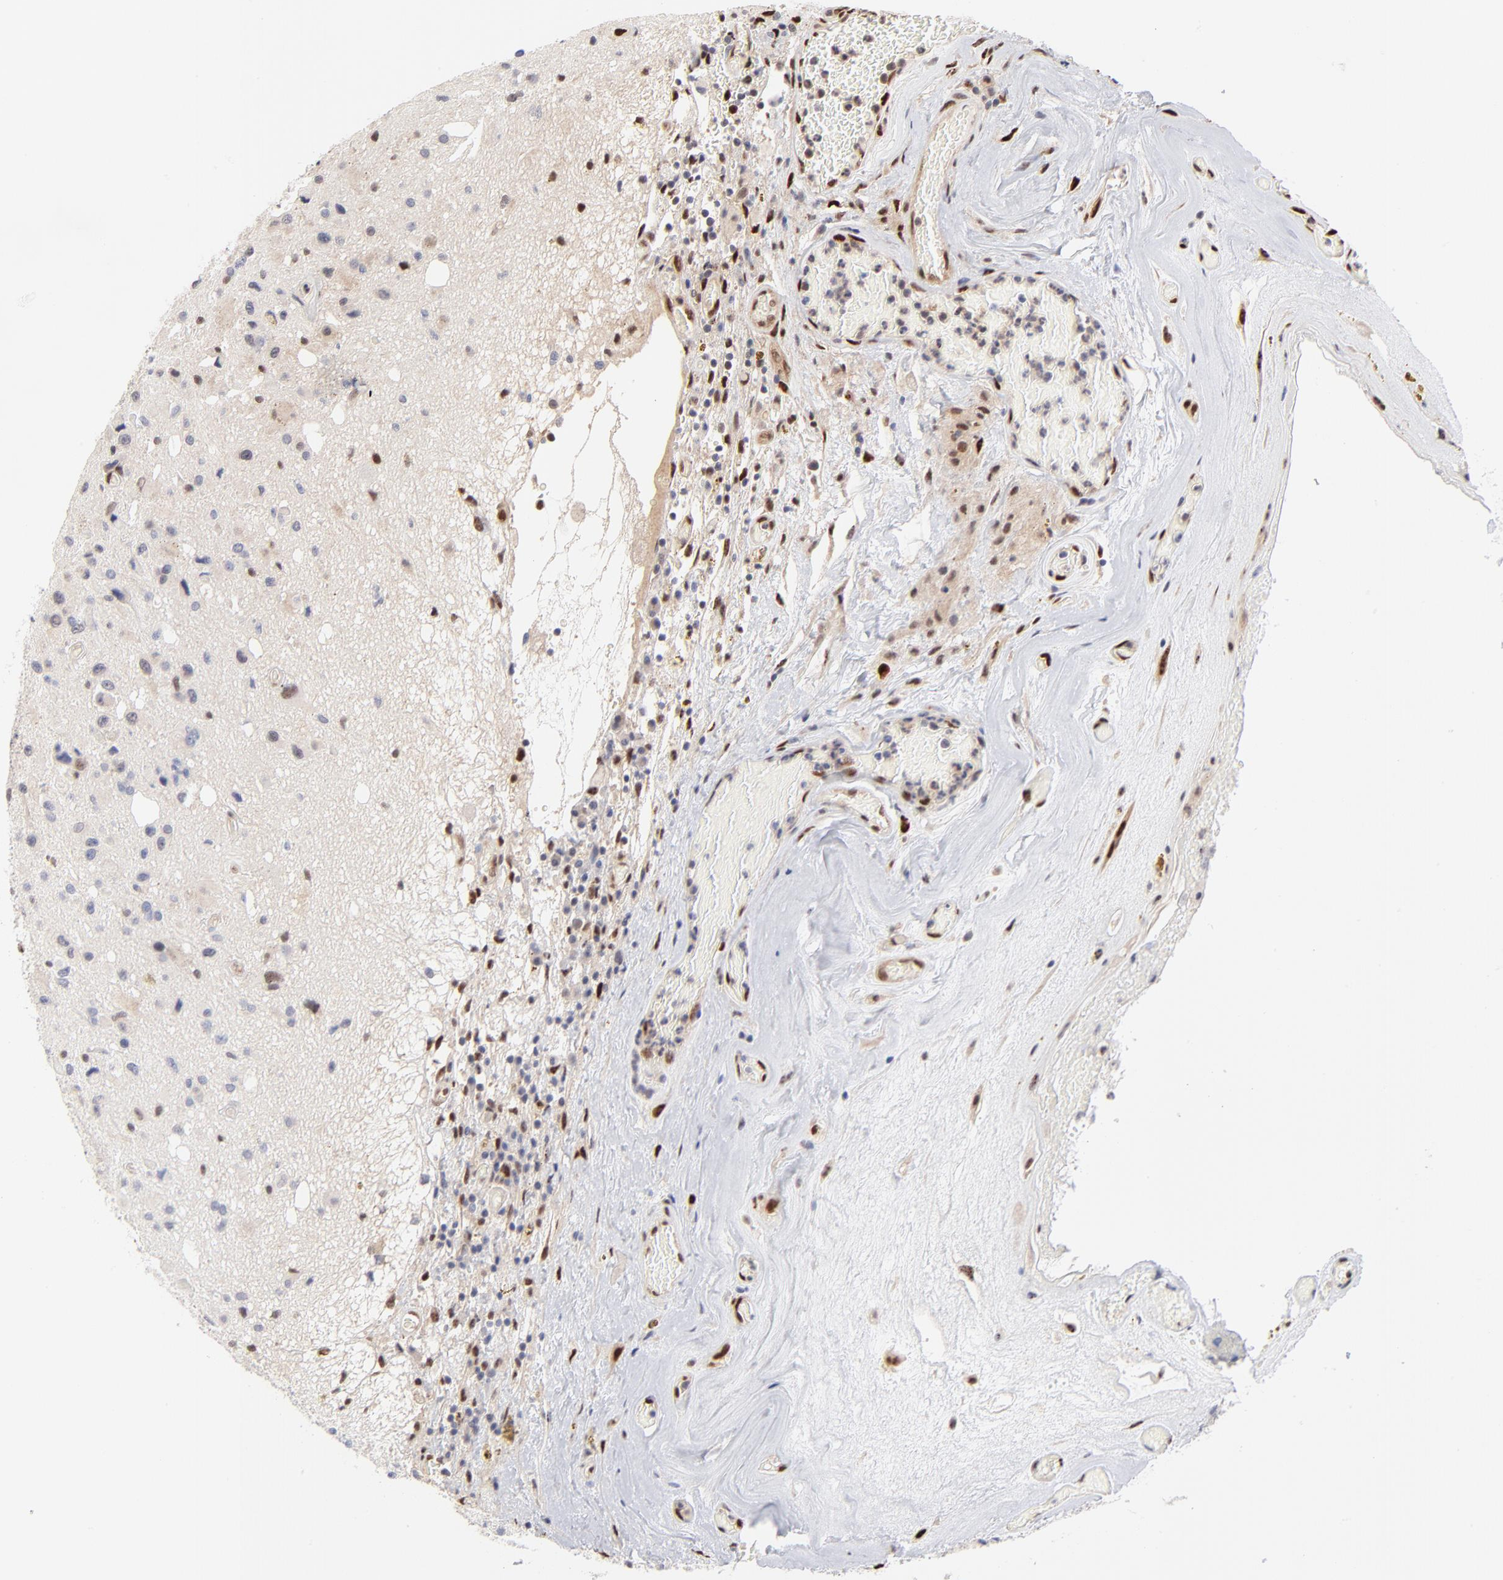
{"staining": {"intensity": "weak", "quantity": "<25%", "location": "nuclear"}, "tissue": "glioma", "cell_type": "Tumor cells", "image_type": "cancer", "snomed": [{"axis": "morphology", "description": "Glioma, malignant, Low grade"}, {"axis": "topography", "description": "Brain"}], "caption": "Malignant low-grade glioma stained for a protein using immunohistochemistry (IHC) shows no positivity tumor cells.", "gene": "STAT3", "patient": {"sex": "male", "age": 58}}